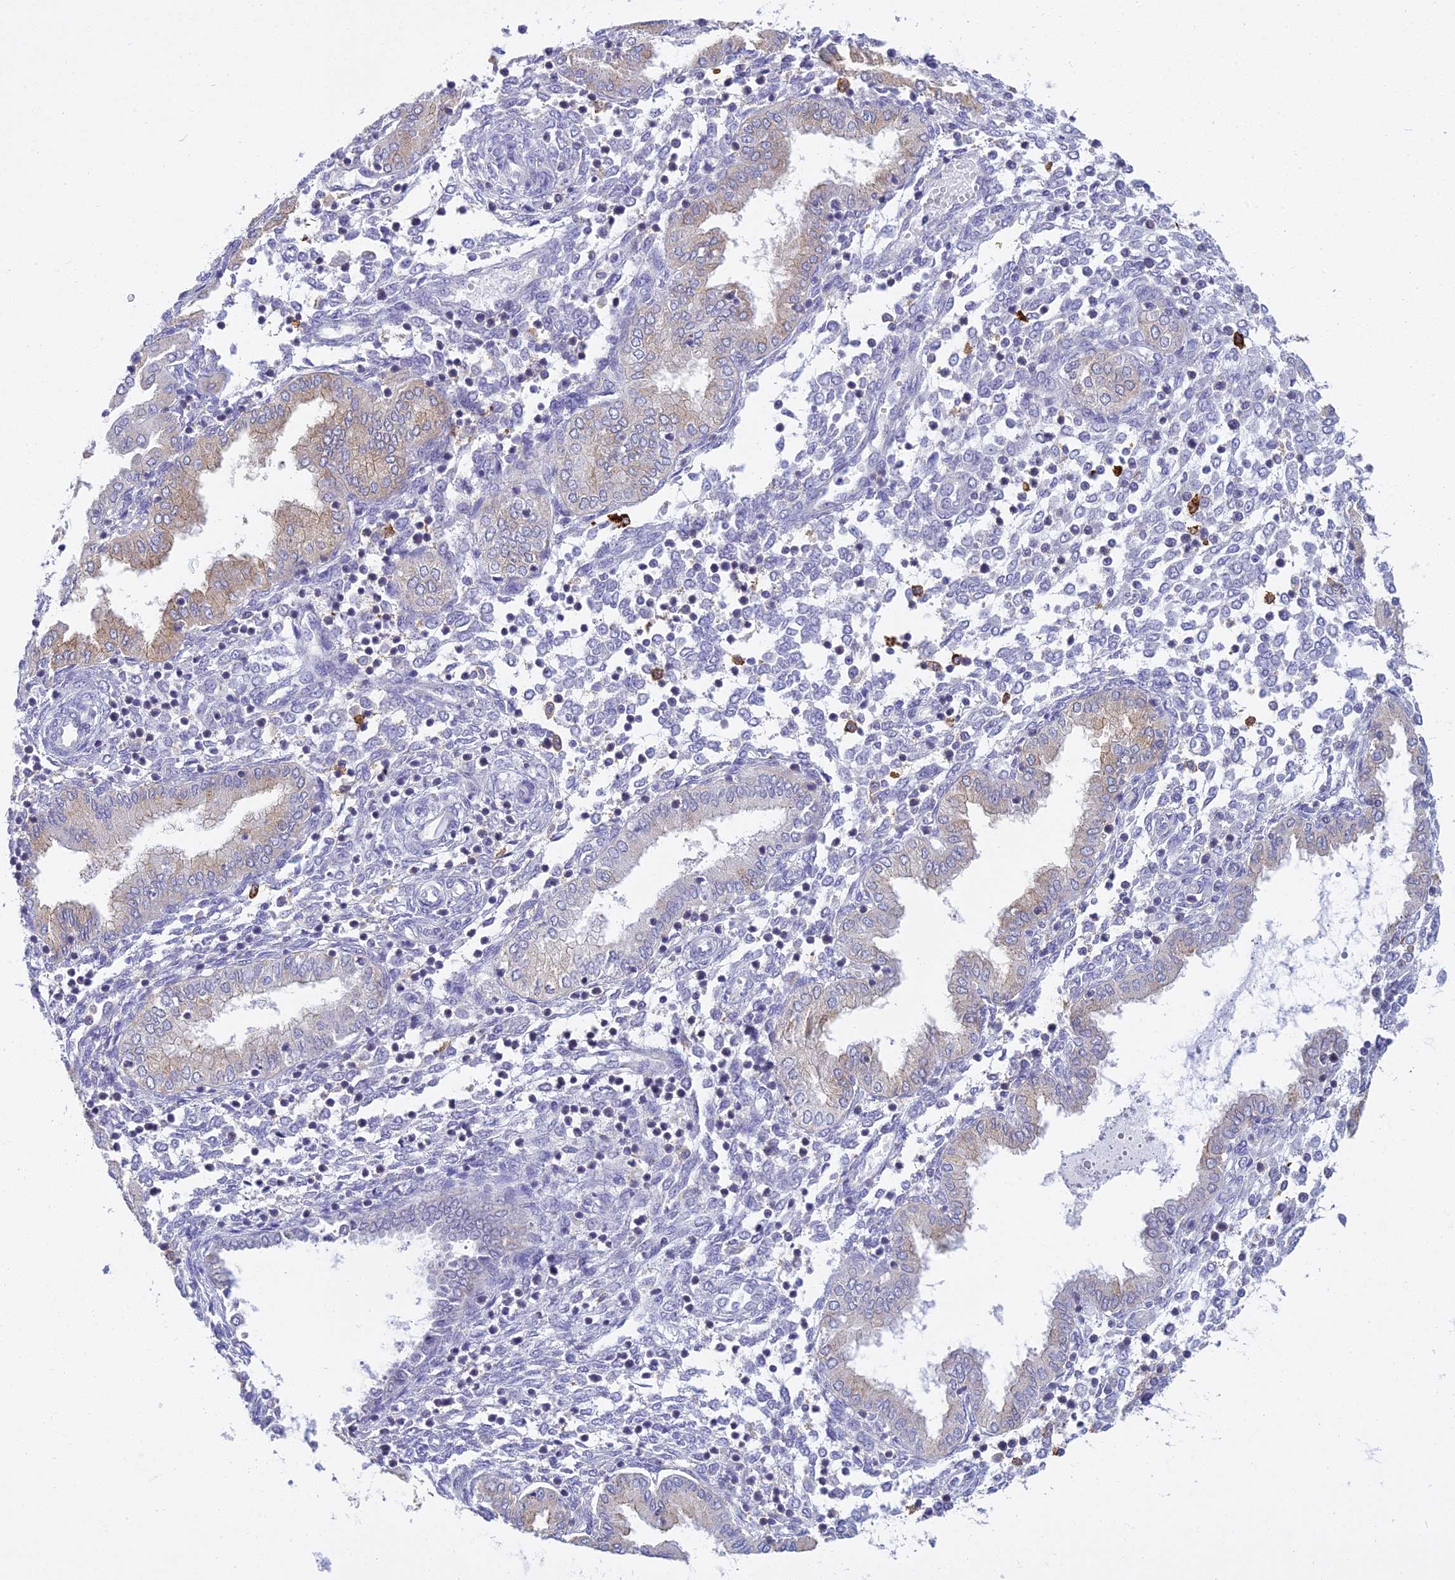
{"staining": {"intensity": "negative", "quantity": "none", "location": "none"}, "tissue": "endometrium", "cell_type": "Cells in endometrial stroma", "image_type": "normal", "snomed": [{"axis": "morphology", "description": "Normal tissue, NOS"}, {"axis": "topography", "description": "Endometrium"}], "caption": "This is an immunohistochemistry (IHC) image of unremarkable endometrium. There is no expression in cells in endometrial stroma.", "gene": "UBE2G1", "patient": {"sex": "female", "age": 53}}